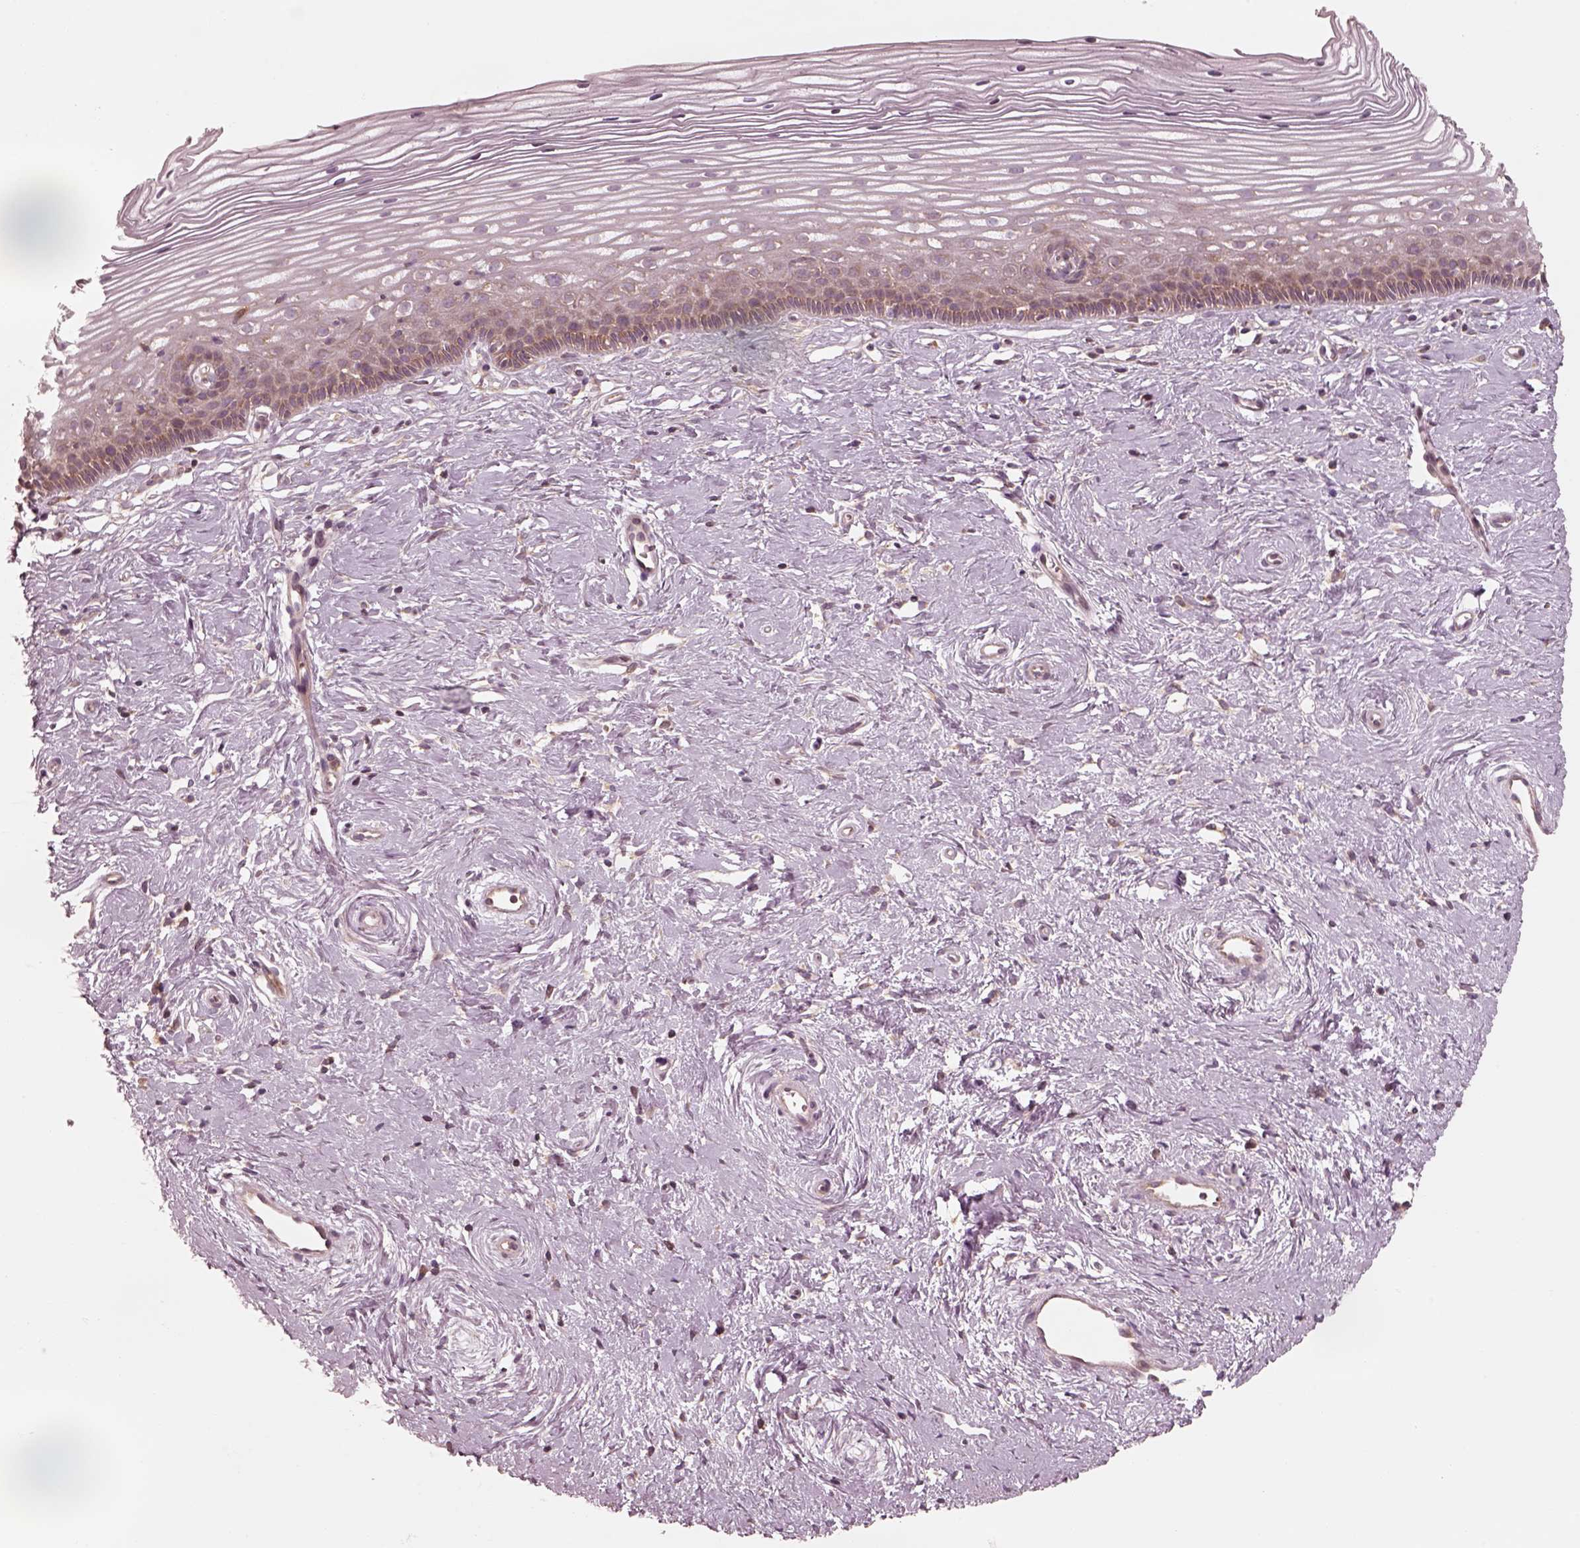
{"staining": {"intensity": "moderate", "quantity": ">75%", "location": "cytoplasmic/membranous"}, "tissue": "cervix", "cell_type": "Glandular cells", "image_type": "normal", "snomed": [{"axis": "morphology", "description": "Normal tissue, NOS"}, {"axis": "topography", "description": "Cervix"}], "caption": "Immunohistochemistry of benign cervix shows medium levels of moderate cytoplasmic/membranous positivity in about >75% of glandular cells. Nuclei are stained in blue.", "gene": "CNOT2", "patient": {"sex": "female", "age": 40}}